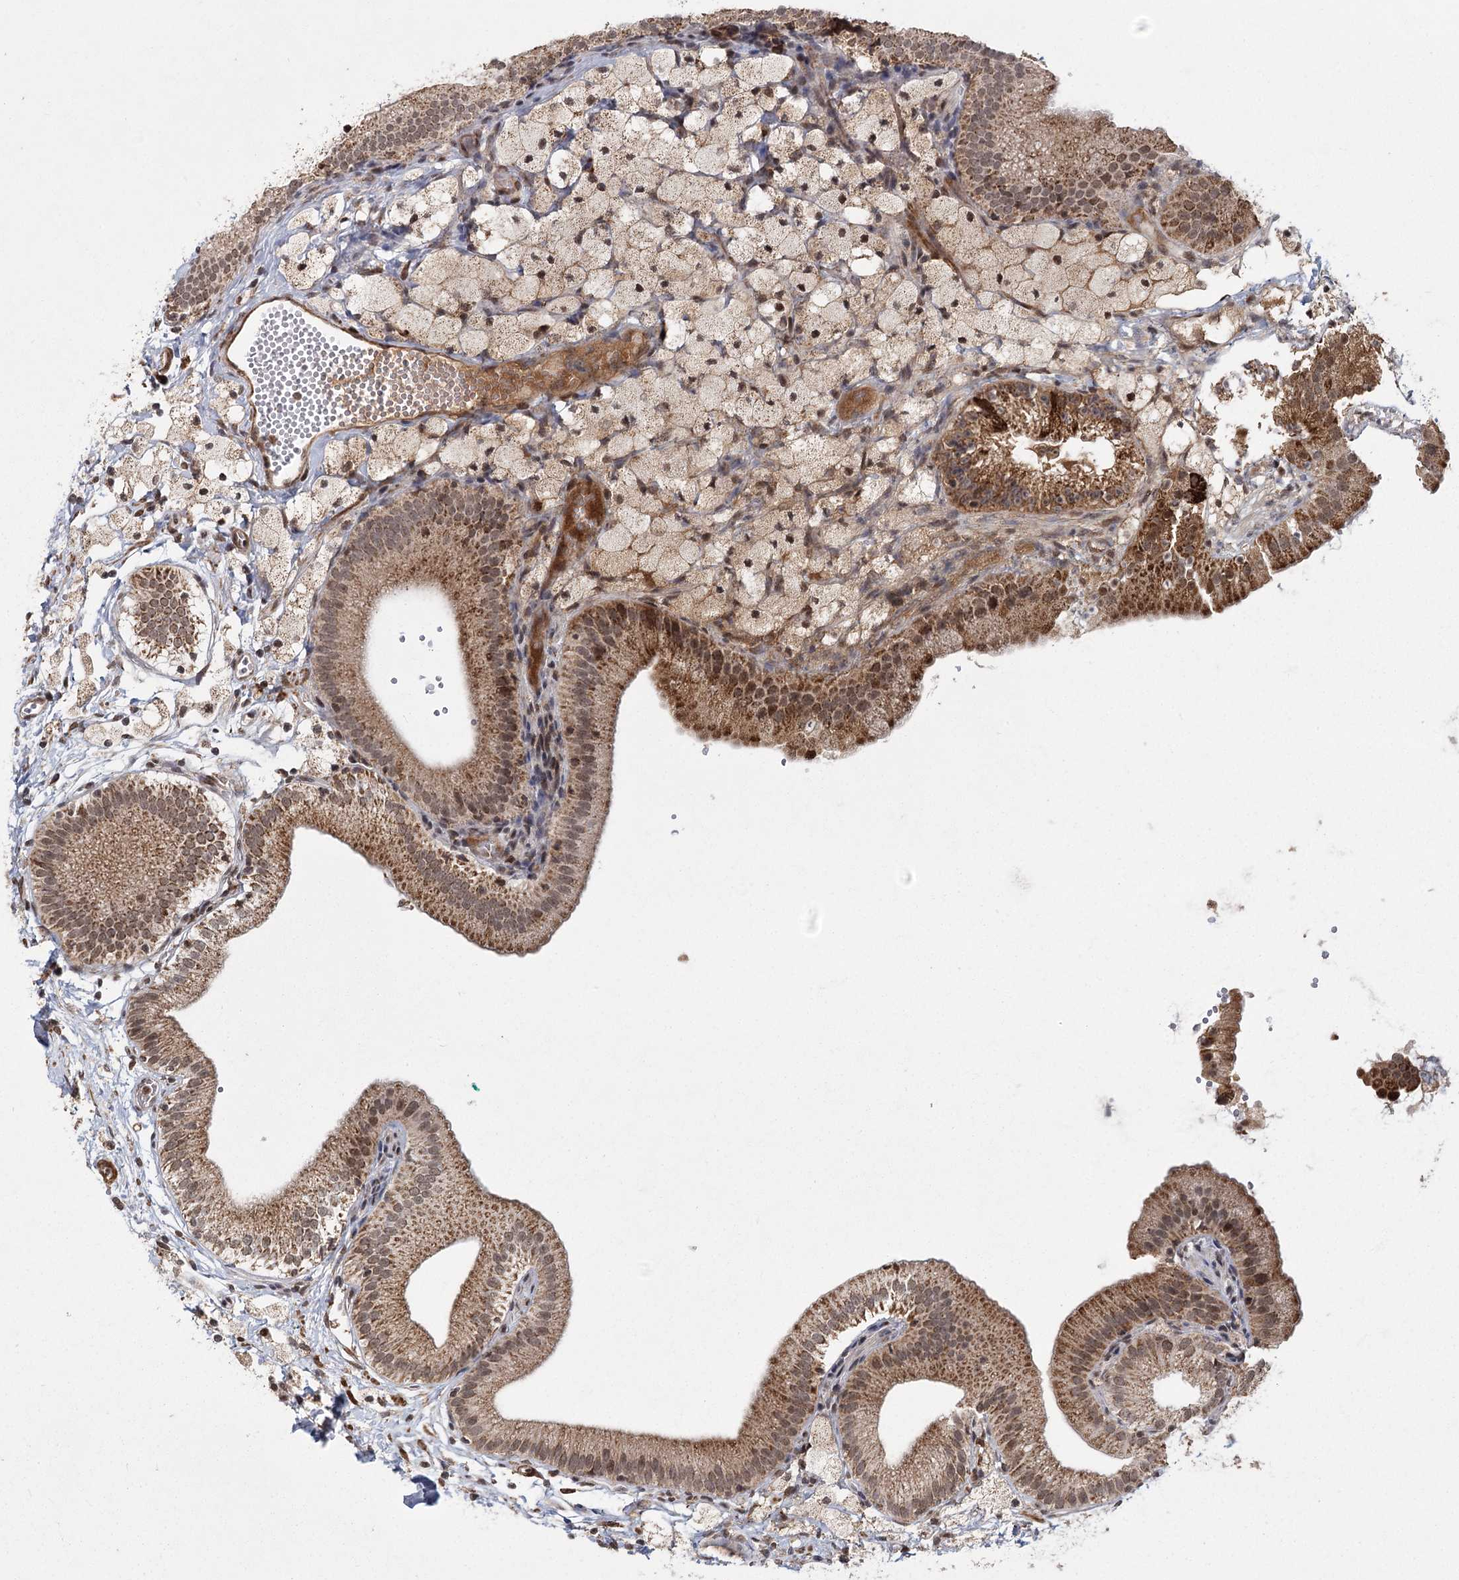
{"staining": {"intensity": "strong", "quantity": ">75%", "location": "cytoplasmic/membranous,nuclear"}, "tissue": "gallbladder", "cell_type": "Glandular cells", "image_type": "normal", "snomed": [{"axis": "morphology", "description": "Normal tissue, NOS"}, {"axis": "topography", "description": "Gallbladder"}], "caption": "Gallbladder stained with a brown dye reveals strong cytoplasmic/membranous,nuclear positive staining in about >75% of glandular cells.", "gene": "ZCCHC24", "patient": {"sex": "male", "age": 55}}